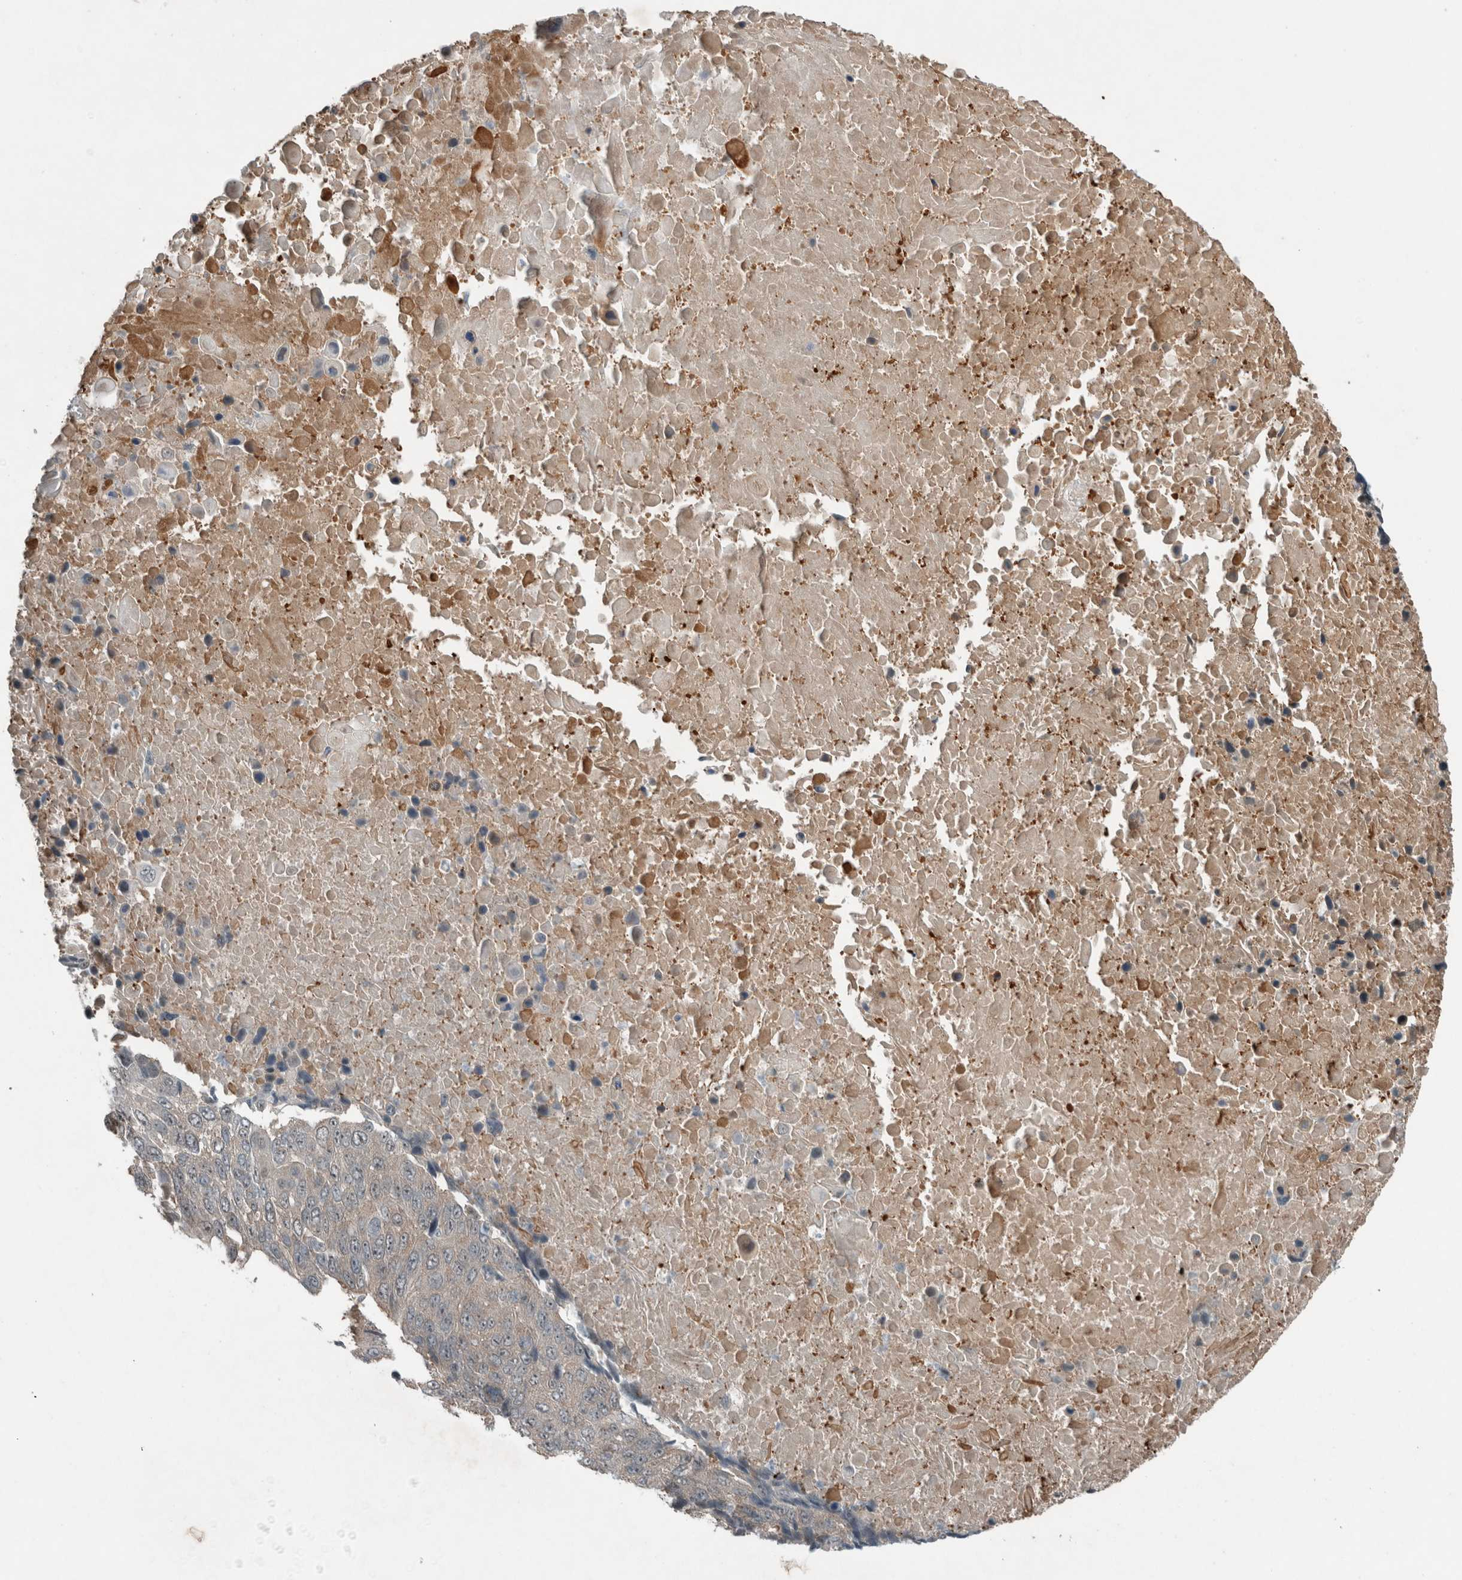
{"staining": {"intensity": "negative", "quantity": "none", "location": "none"}, "tissue": "lung cancer", "cell_type": "Tumor cells", "image_type": "cancer", "snomed": [{"axis": "morphology", "description": "Squamous cell carcinoma, NOS"}, {"axis": "topography", "description": "Lung"}], "caption": "Immunohistochemistry (IHC) of squamous cell carcinoma (lung) shows no expression in tumor cells.", "gene": "RALGDS", "patient": {"sex": "male", "age": 66}}